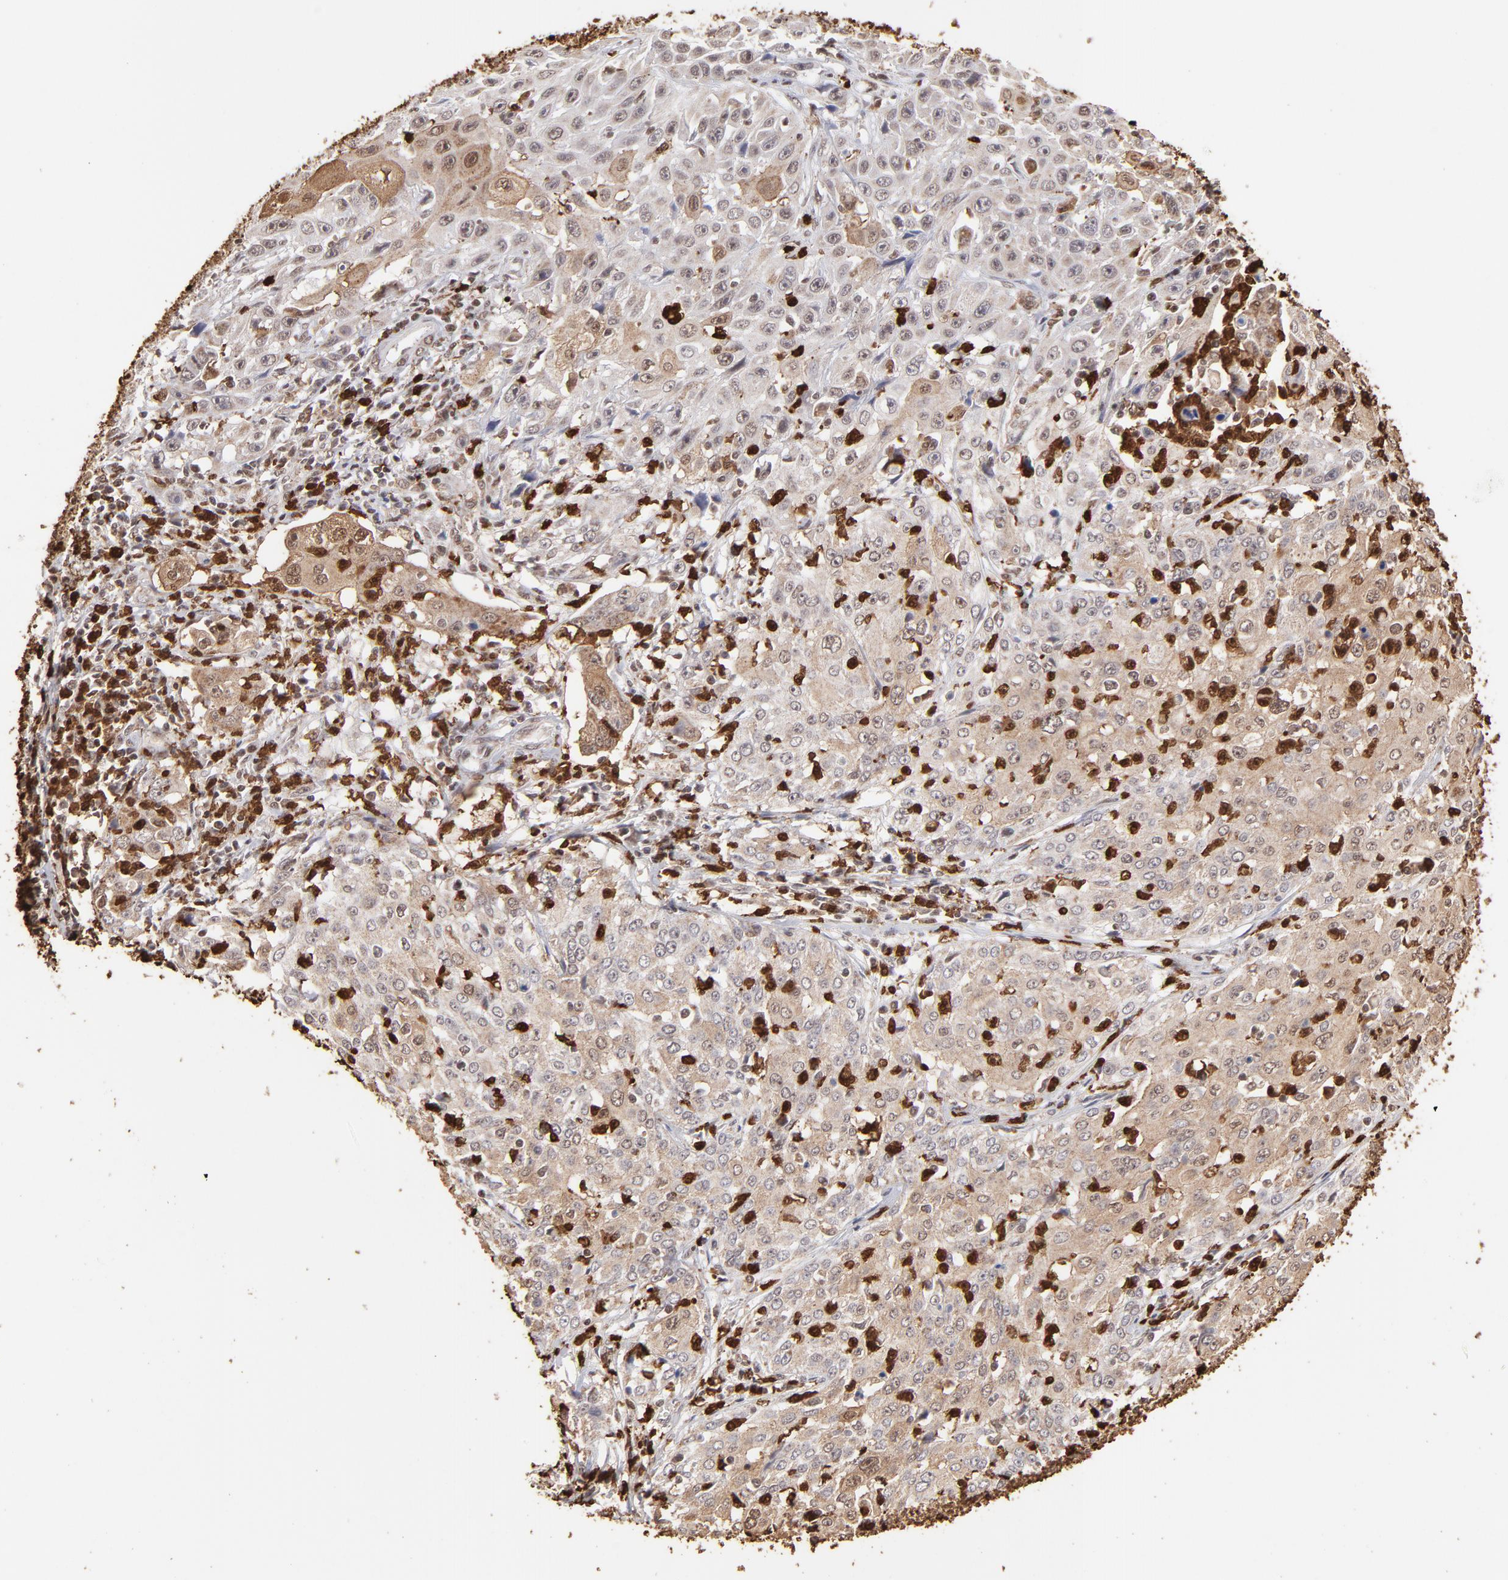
{"staining": {"intensity": "moderate", "quantity": ">75%", "location": "cytoplasmic/membranous,nuclear"}, "tissue": "cervical cancer", "cell_type": "Tumor cells", "image_type": "cancer", "snomed": [{"axis": "morphology", "description": "Squamous cell carcinoma, NOS"}, {"axis": "topography", "description": "Cervix"}], "caption": "An image of human squamous cell carcinoma (cervical) stained for a protein exhibits moderate cytoplasmic/membranous and nuclear brown staining in tumor cells.", "gene": "ZFX", "patient": {"sex": "female", "age": 39}}